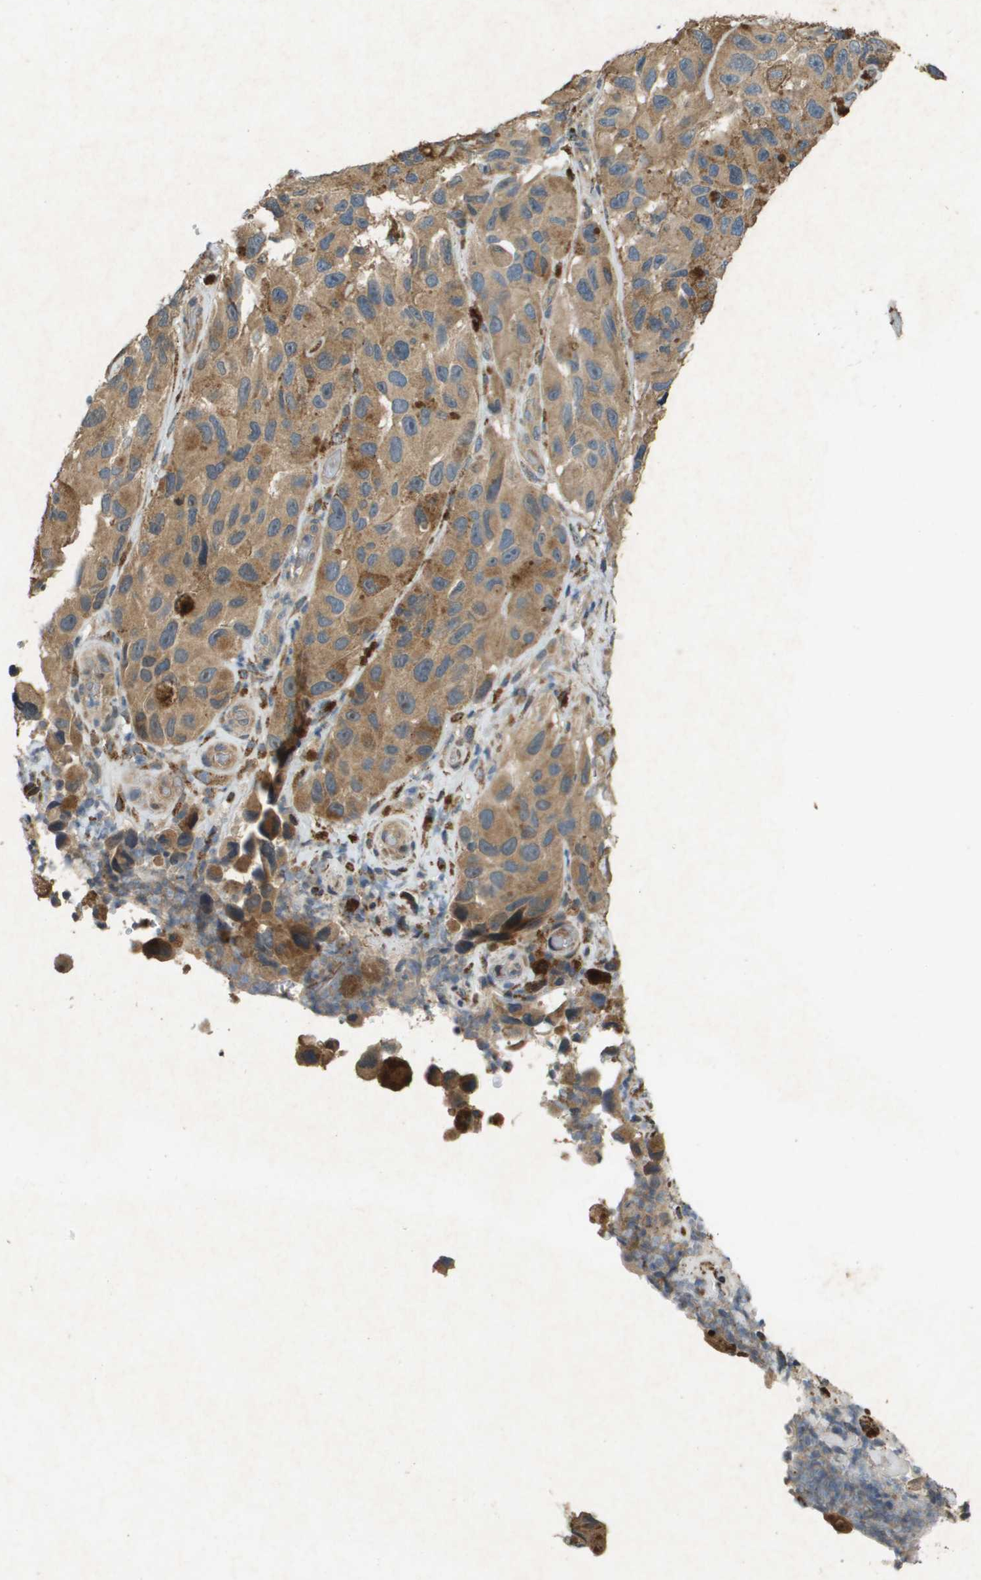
{"staining": {"intensity": "weak", "quantity": ">75%", "location": "cytoplasmic/membranous"}, "tissue": "melanoma", "cell_type": "Tumor cells", "image_type": "cancer", "snomed": [{"axis": "morphology", "description": "Malignant melanoma, NOS"}, {"axis": "topography", "description": "Skin"}], "caption": "IHC (DAB) staining of melanoma shows weak cytoplasmic/membranous protein staining in approximately >75% of tumor cells. (Brightfield microscopy of DAB IHC at high magnification).", "gene": "CDKN2C", "patient": {"sex": "female", "age": 73}}